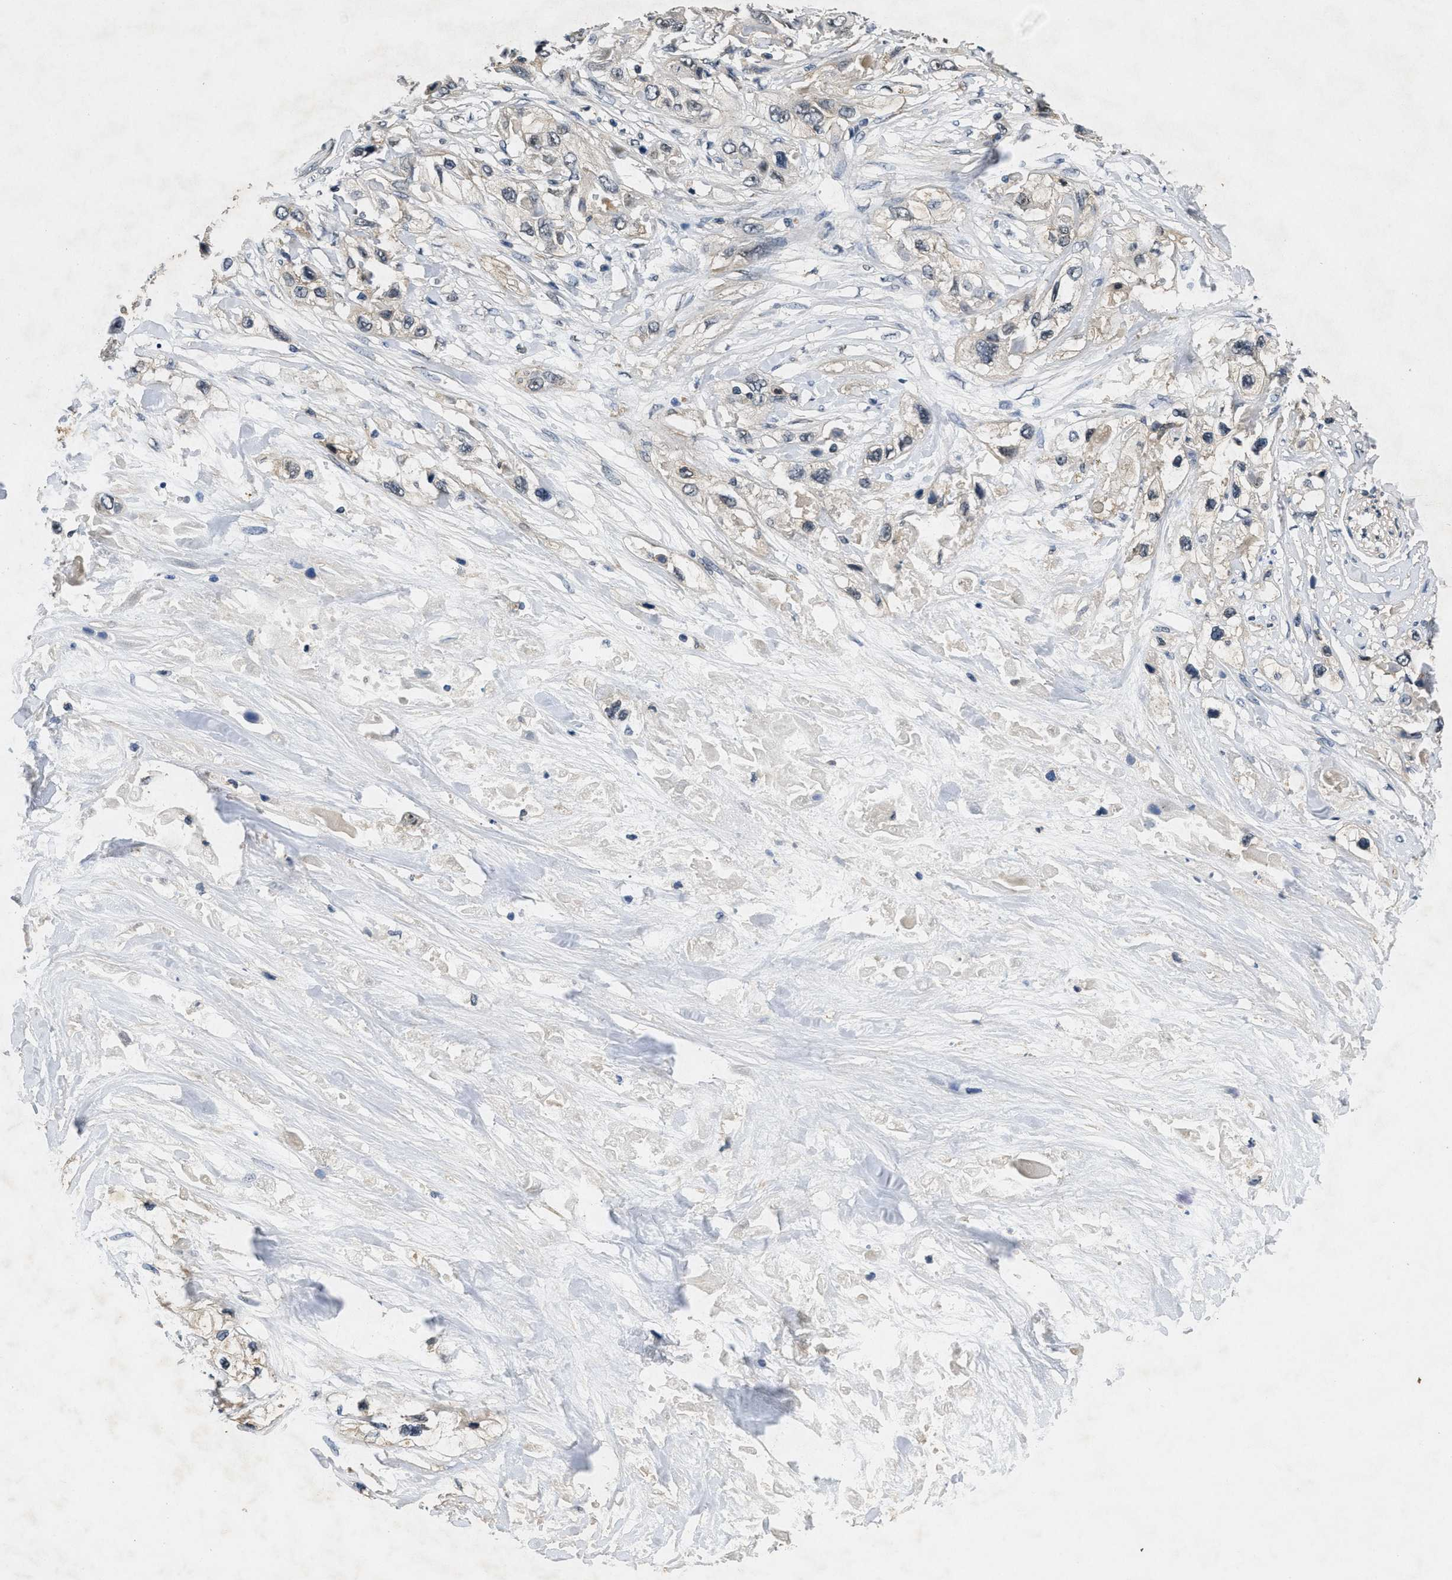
{"staining": {"intensity": "negative", "quantity": "none", "location": "none"}, "tissue": "pancreatic cancer", "cell_type": "Tumor cells", "image_type": "cancer", "snomed": [{"axis": "morphology", "description": "Adenocarcinoma, NOS"}, {"axis": "topography", "description": "Pancreas"}], "caption": "This is an immunohistochemistry micrograph of pancreatic cancer. There is no positivity in tumor cells.", "gene": "PAPOLG", "patient": {"sex": "female", "age": 70}}